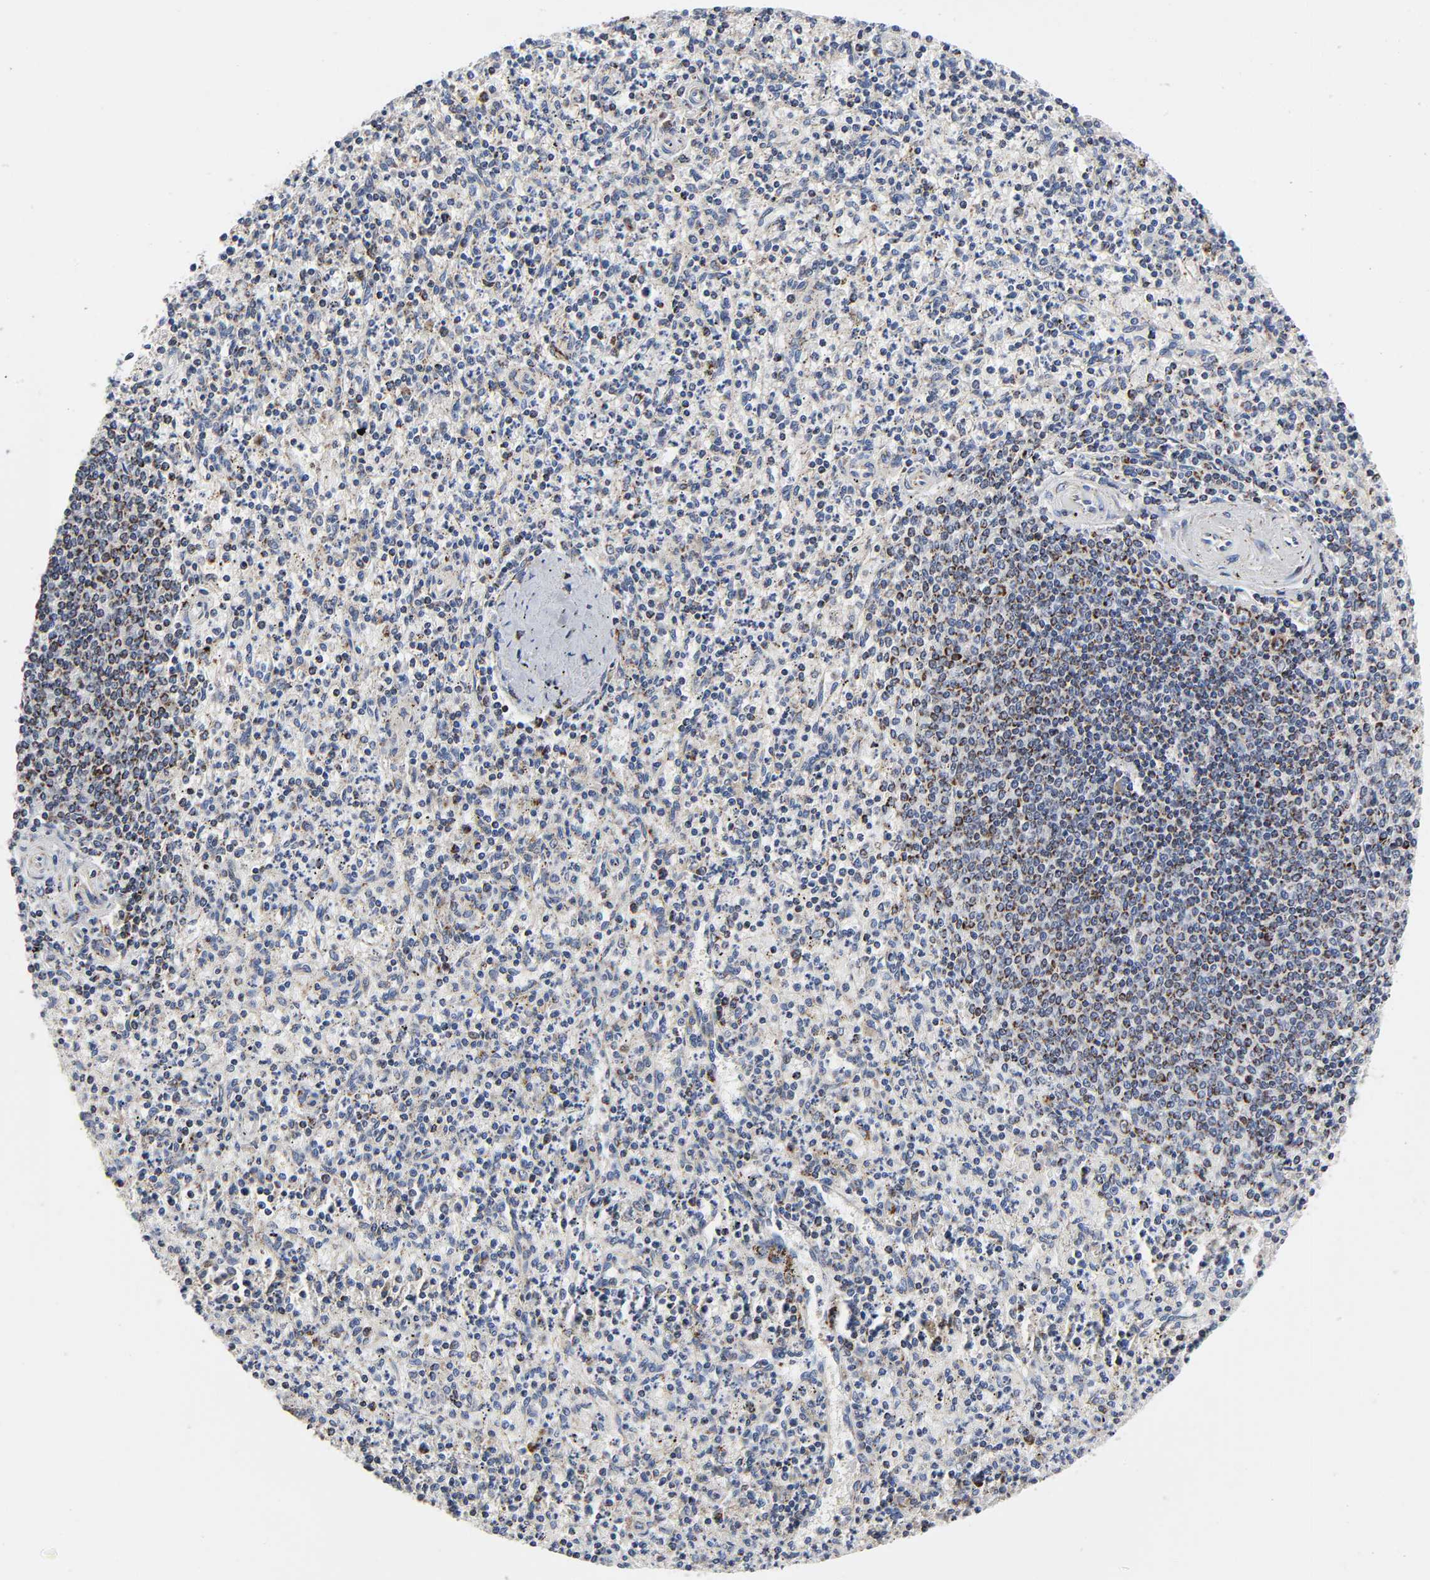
{"staining": {"intensity": "weak", "quantity": "<25%", "location": "cytoplasmic/membranous"}, "tissue": "spleen", "cell_type": "Cells in red pulp", "image_type": "normal", "snomed": [{"axis": "morphology", "description": "Normal tissue, NOS"}, {"axis": "topography", "description": "Spleen"}], "caption": "An immunohistochemistry (IHC) micrograph of unremarkable spleen is shown. There is no staining in cells in red pulp of spleen.", "gene": "AOPEP", "patient": {"sex": "male", "age": 72}}